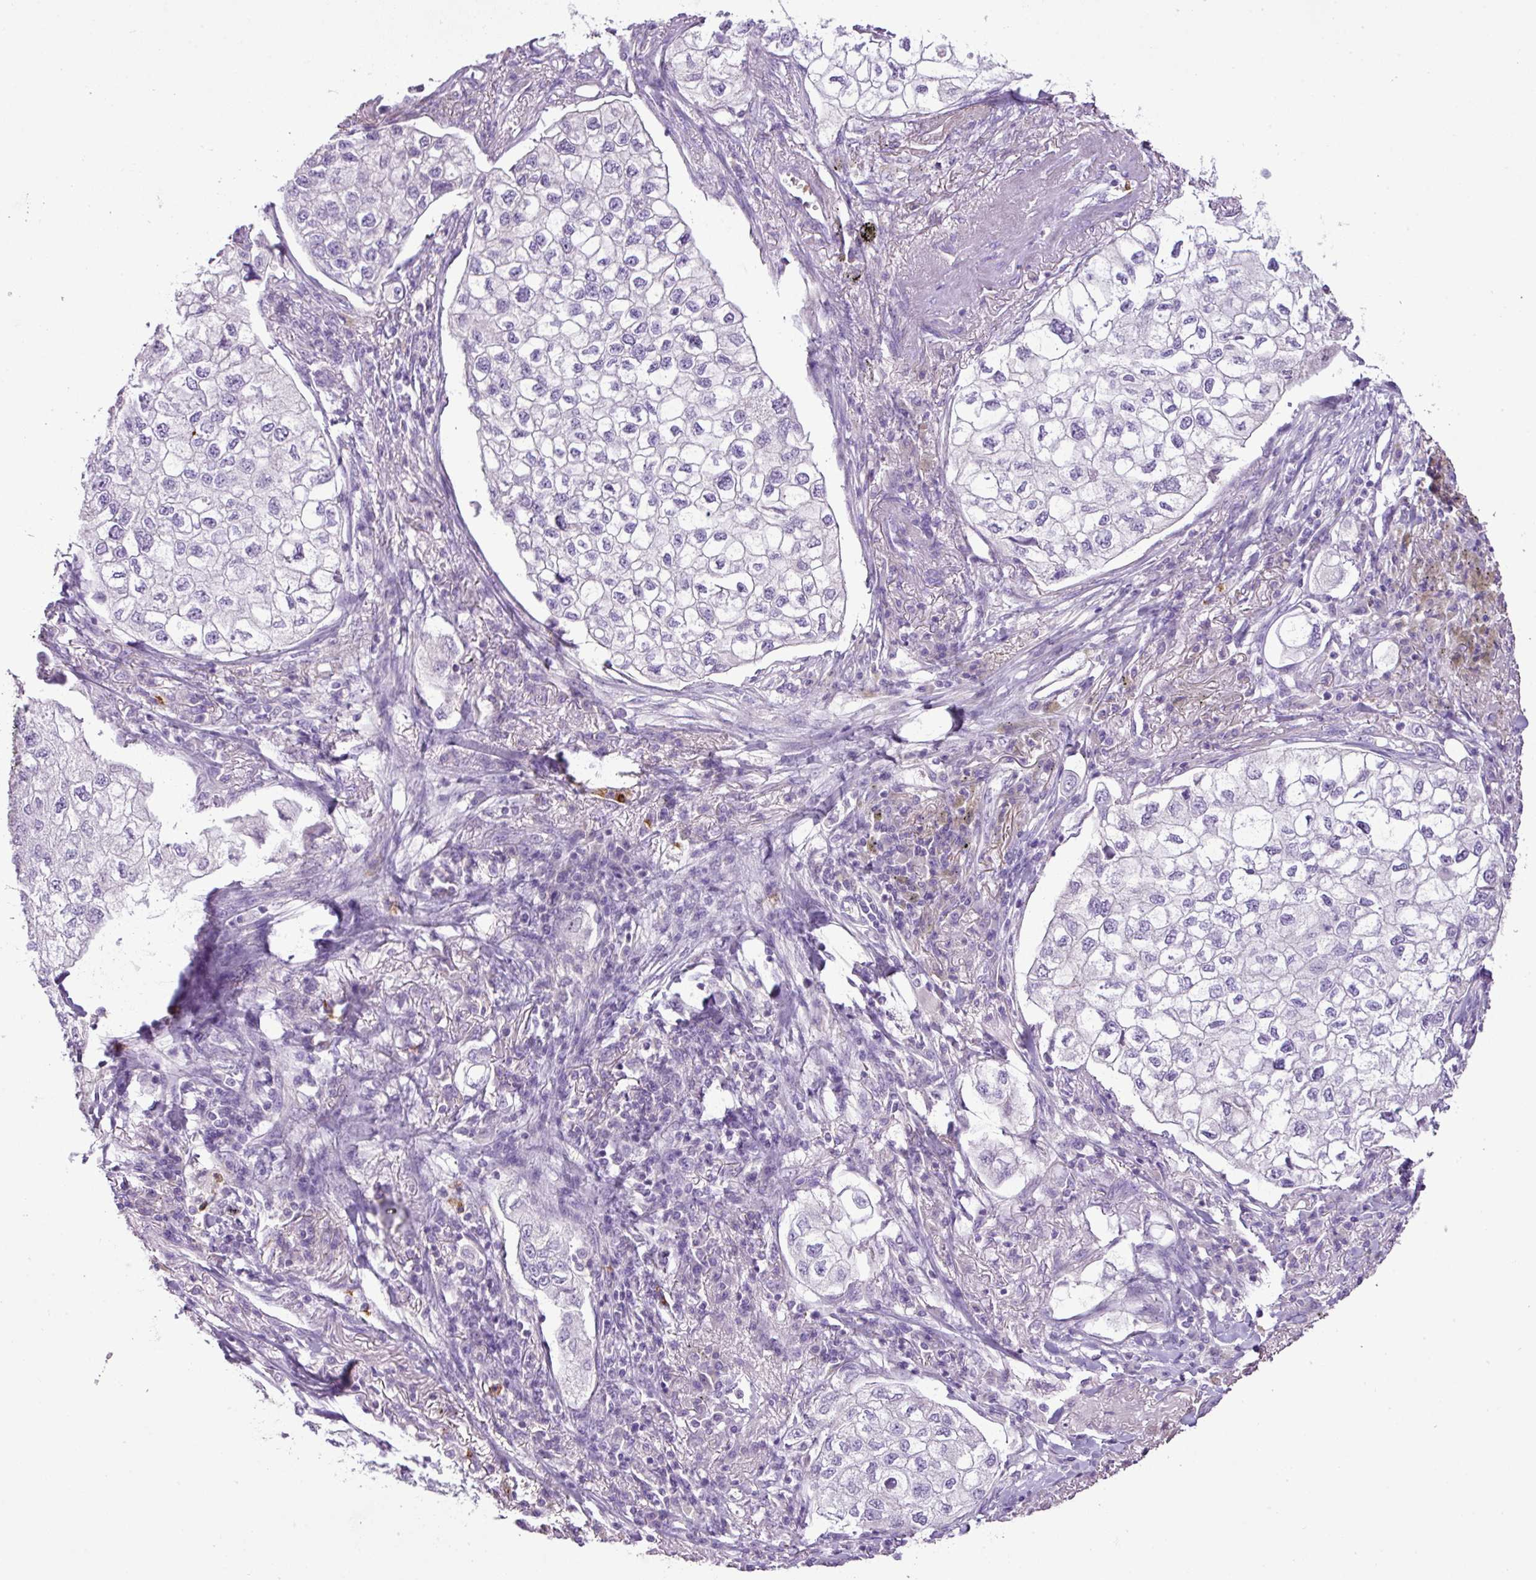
{"staining": {"intensity": "negative", "quantity": "none", "location": "none"}, "tissue": "lung cancer", "cell_type": "Tumor cells", "image_type": "cancer", "snomed": [{"axis": "morphology", "description": "Adenocarcinoma, NOS"}, {"axis": "topography", "description": "Lung"}], "caption": "The IHC micrograph has no significant expression in tumor cells of lung cancer (adenocarcinoma) tissue.", "gene": "HTR3E", "patient": {"sex": "male", "age": 63}}